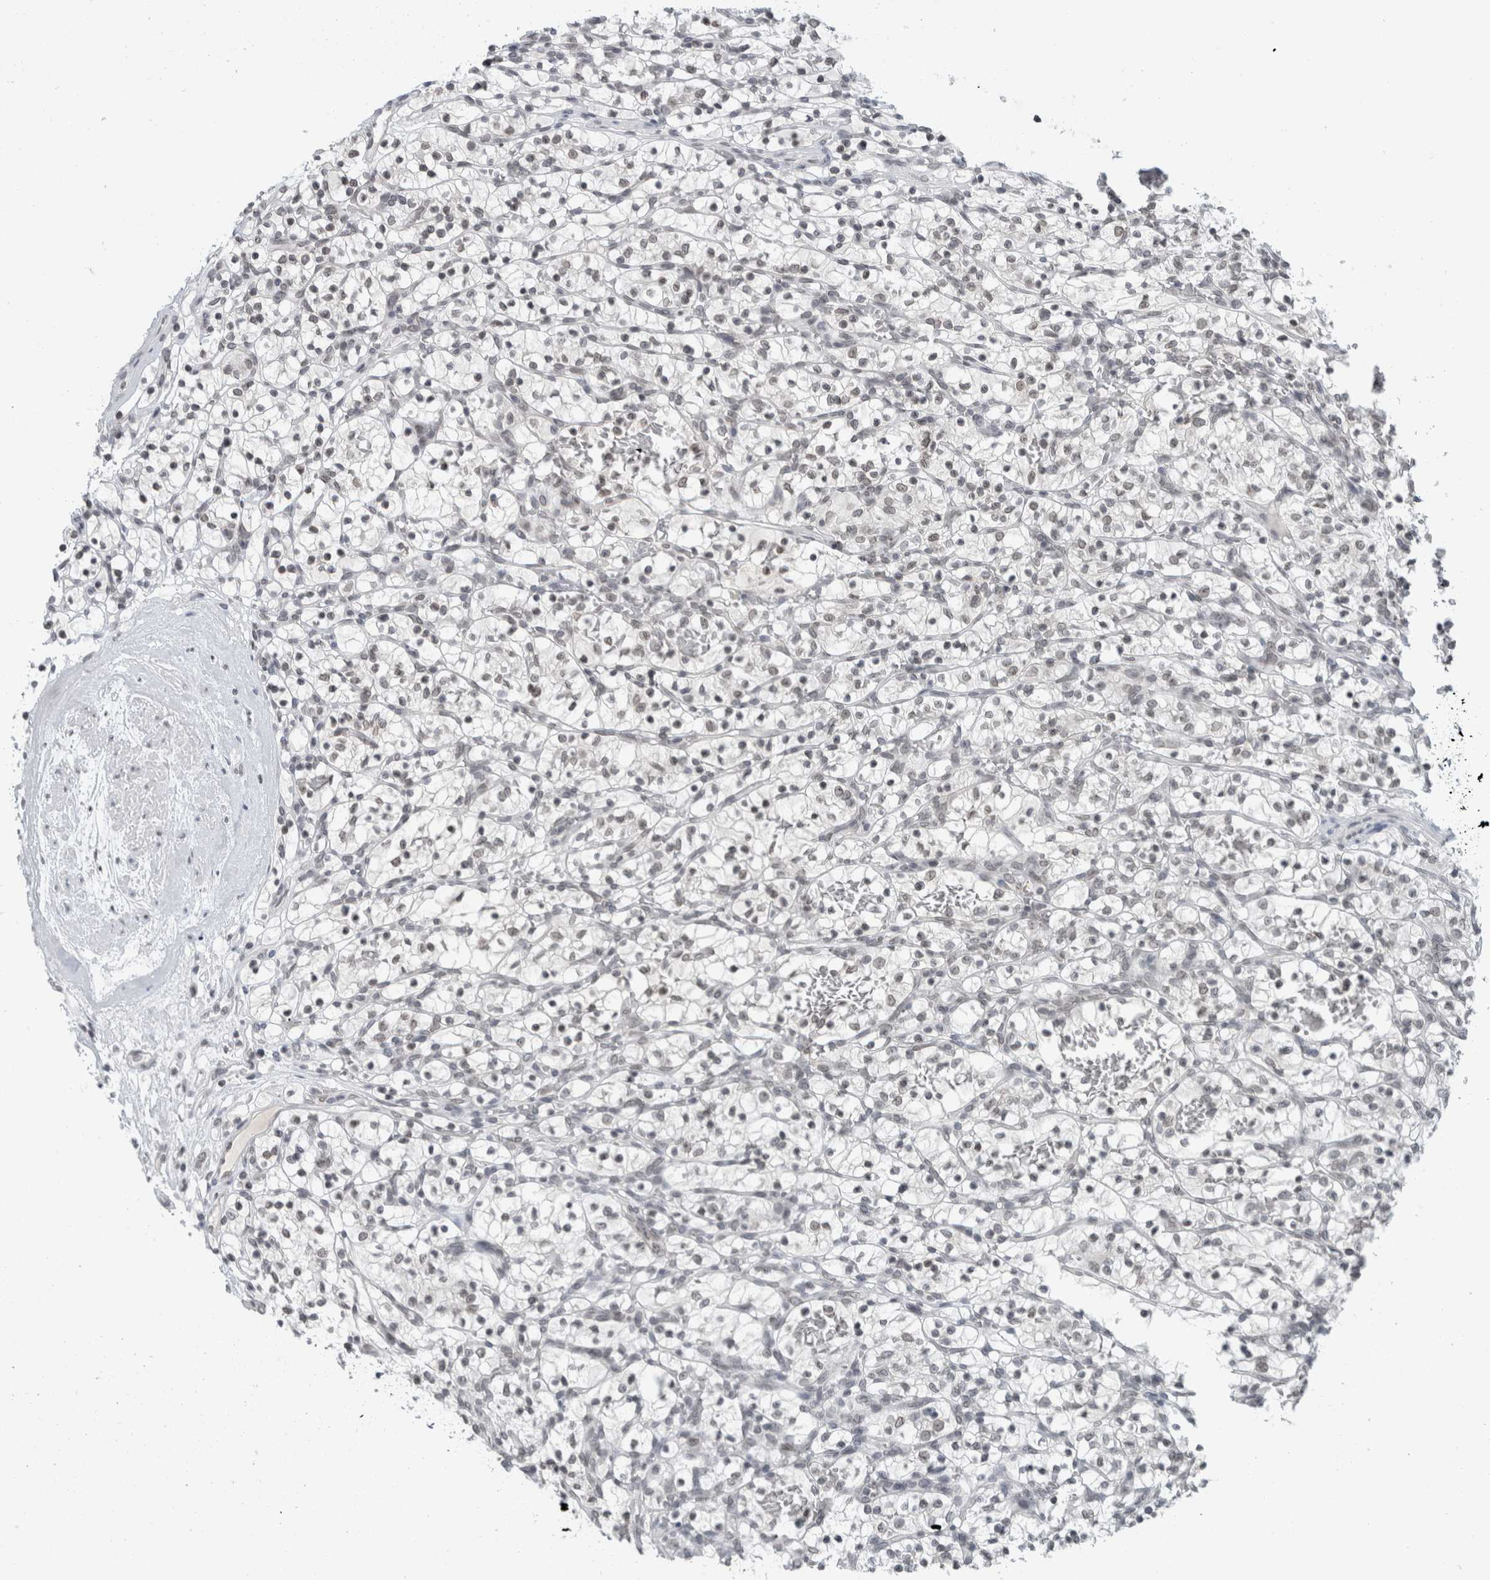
{"staining": {"intensity": "negative", "quantity": "none", "location": "none"}, "tissue": "renal cancer", "cell_type": "Tumor cells", "image_type": "cancer", "snomed": [{"axis": "morphology", "description": "Adenocarcinoma, NOS"}, {"axis": "topography", "description": "Kidney"}], "caption": "Immunohistochemistry (IHC) histopathology image of neoplastic tissue: adenocarcinoma (renal) stained with DAB shows no significant protein positivity in tumor cells.", "gene": "ZNF770", "patient": {"sex": "female", "age": 57}}